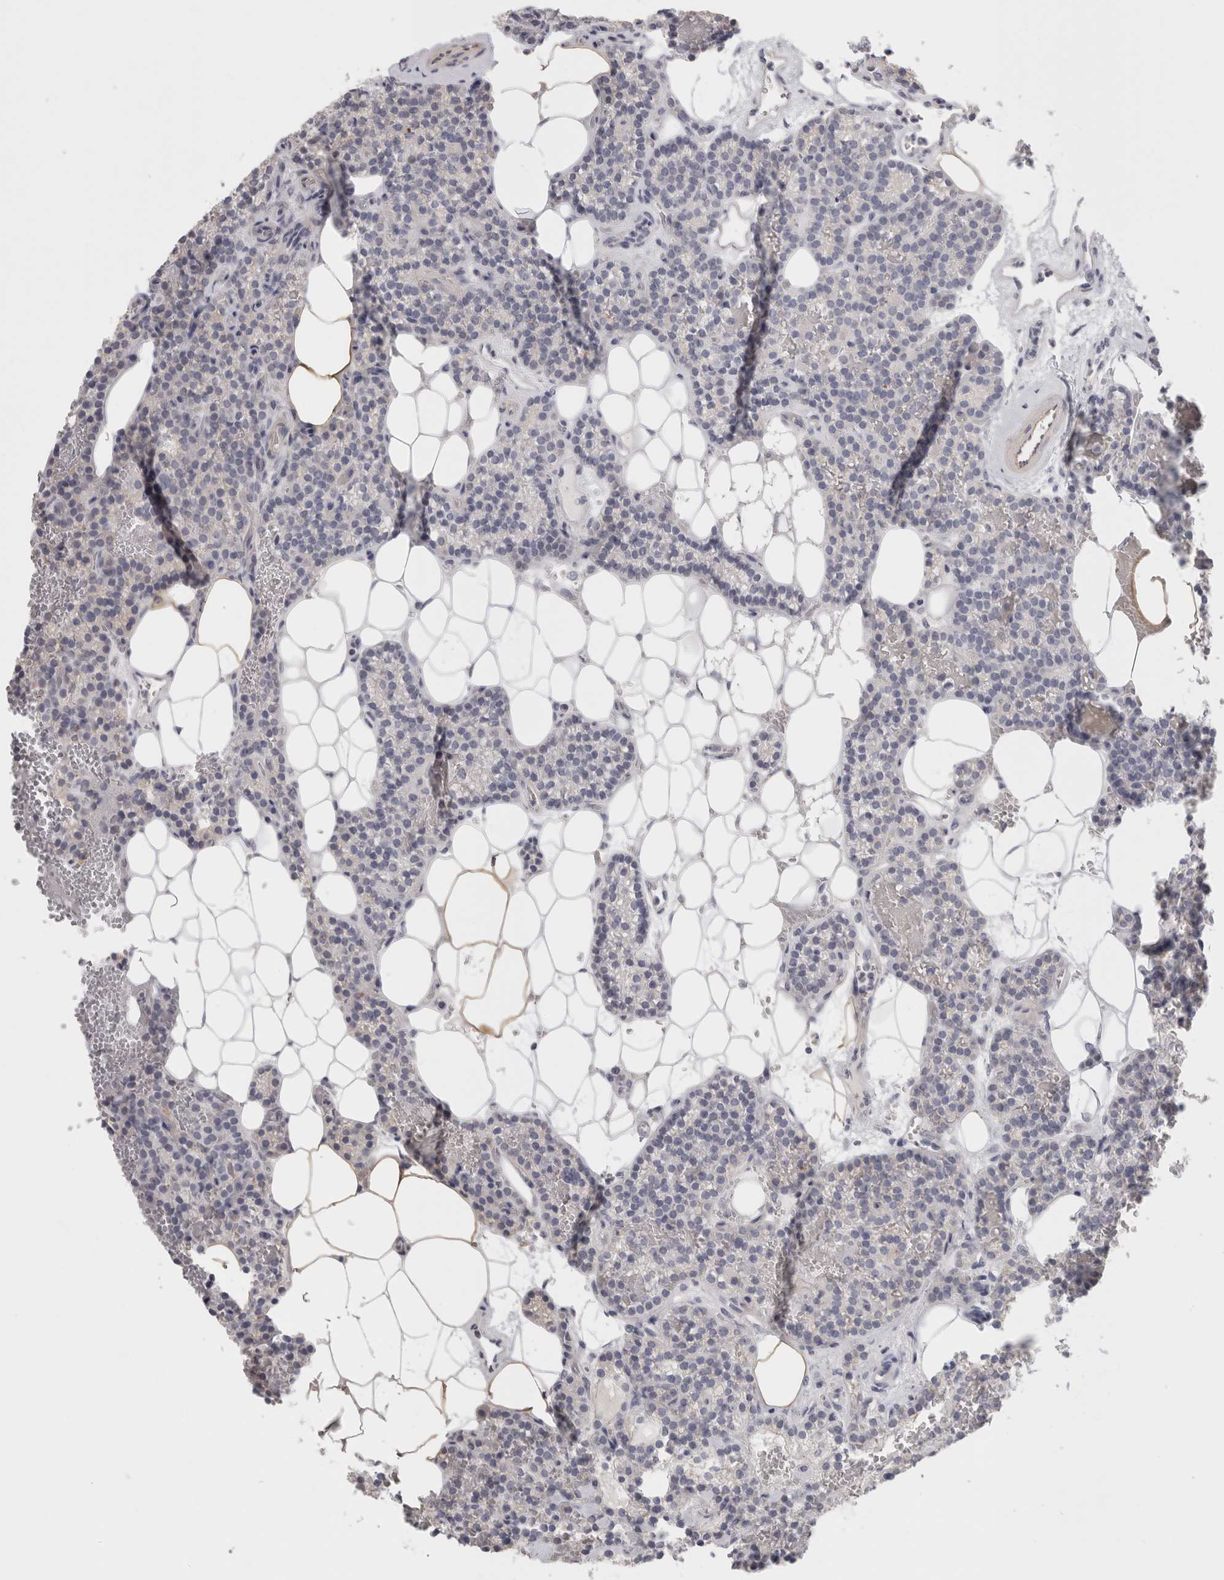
{"staining": {"intensity": "negative", "quantity": "none", "location": "none"}, "tissue": "parathyroid gland", "cell_type": "Glandular cells", "image_type": "normal", "snomed": [{"axis": "morphology", "description": "Normal tissue, NOS"}, {"axis": "topography", "description": "Parathyroid gland"}], "caption": "This is a histopathology image of IHC staining of normal parathyroid gland, which shows no staining in glandular cells. The staining was performed using DAB to visualize the protein expression in brown, while the nuclei were stained in blue with hematoxylin (Magnification: 20x).", "gene": "FBLIM1", "patient": {"sex": "male", "age": 58}}